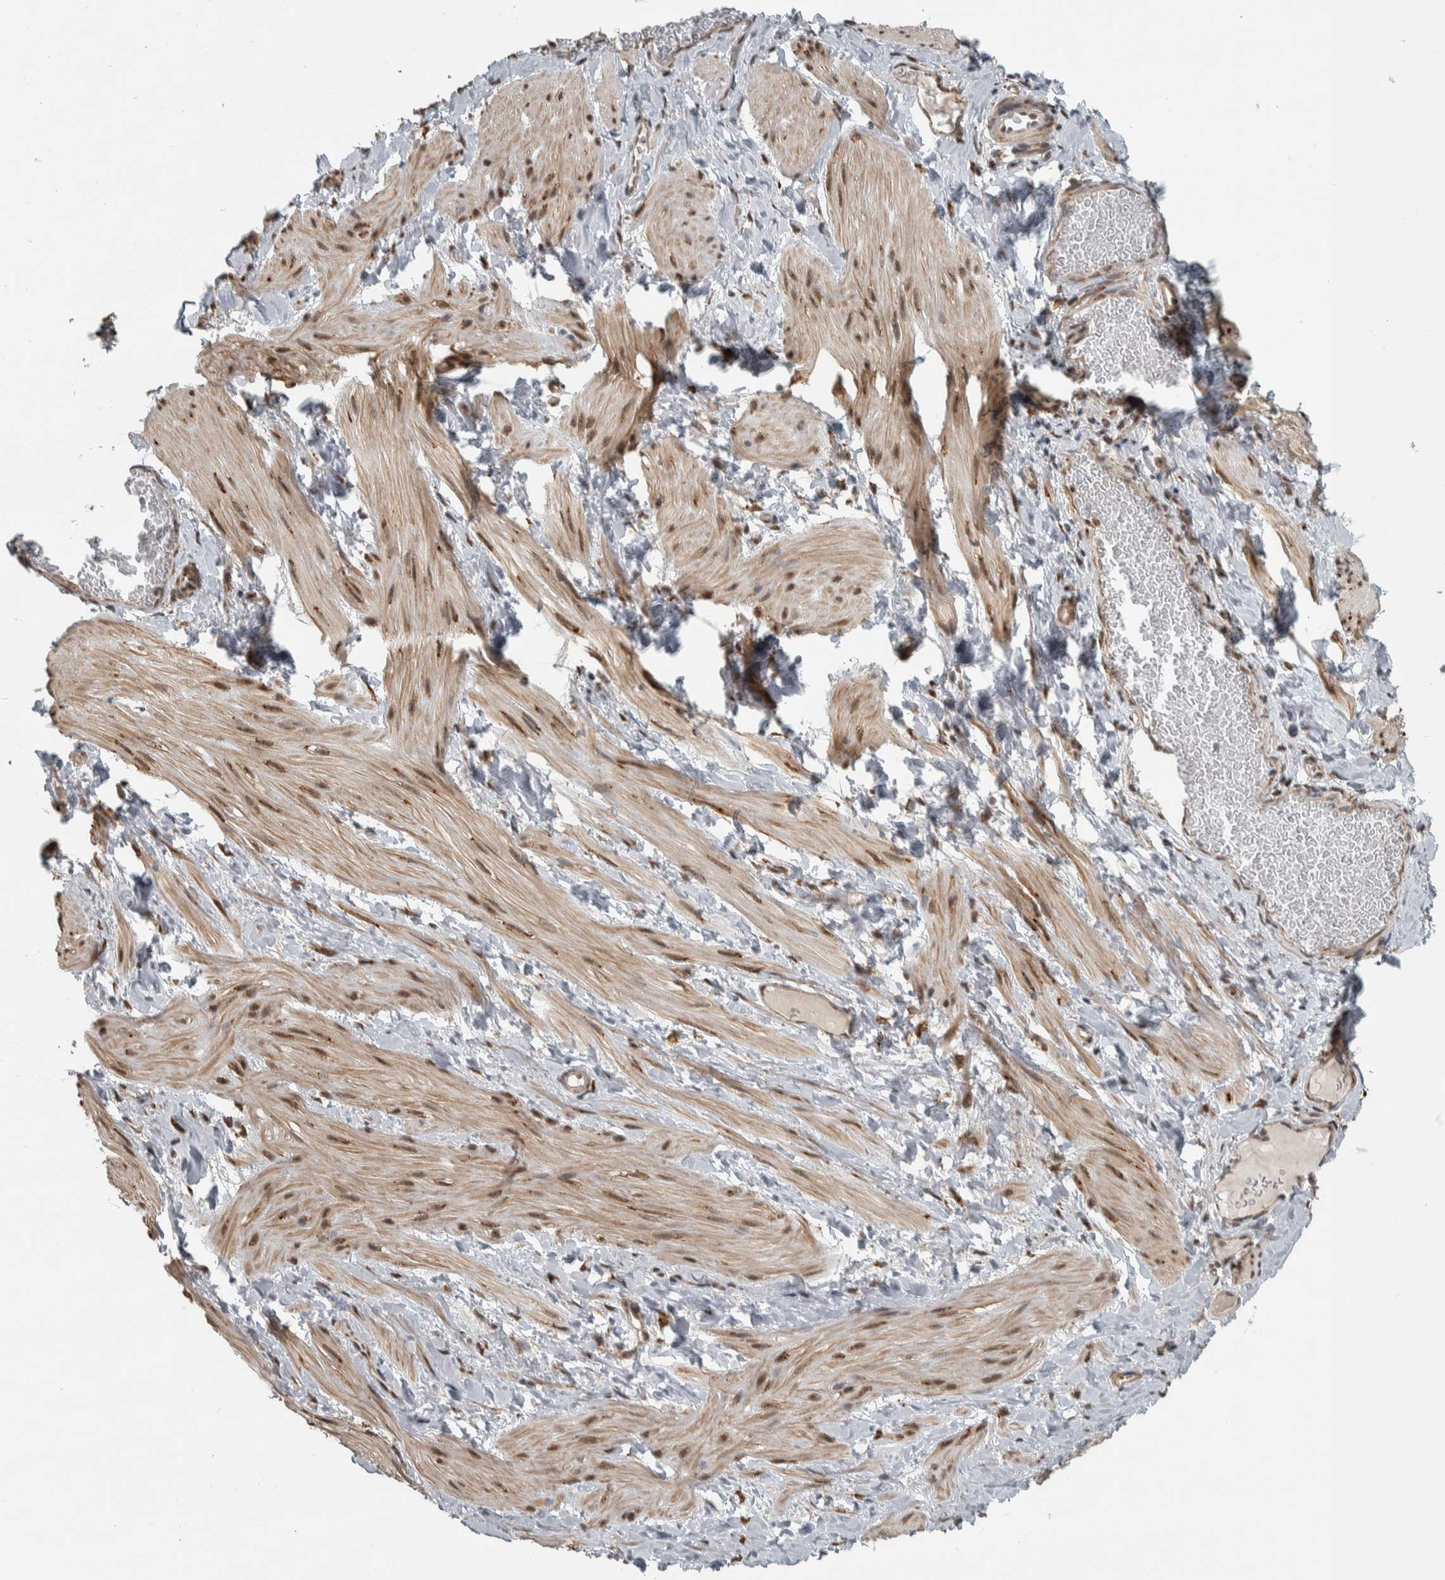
{"staining": {"intensity": "strong", "quantity": ">75%", "location": "nuclear"}, "tissue": "smooth muscle", "cell_type": "Smooth muscle cells", "image_type": "normal", "snomed": [{"axis": "morphology", "description": "Normal tissue, NOS"}, {"axis": "topography", "description": "Smooth muscle"}], "caption": "The immunohistochemical stain shows strong nuclear expression in smooth muscle cells of normal smooth muscle. The protein of interest is stained brown, and the nuclei are stained in blue (DAB (3,3'-diaminobenzidine) IHC with brightfield microscopy, high magnification).", "gene": "DDX42", "patient": {"sex": "male", "age": 16}}